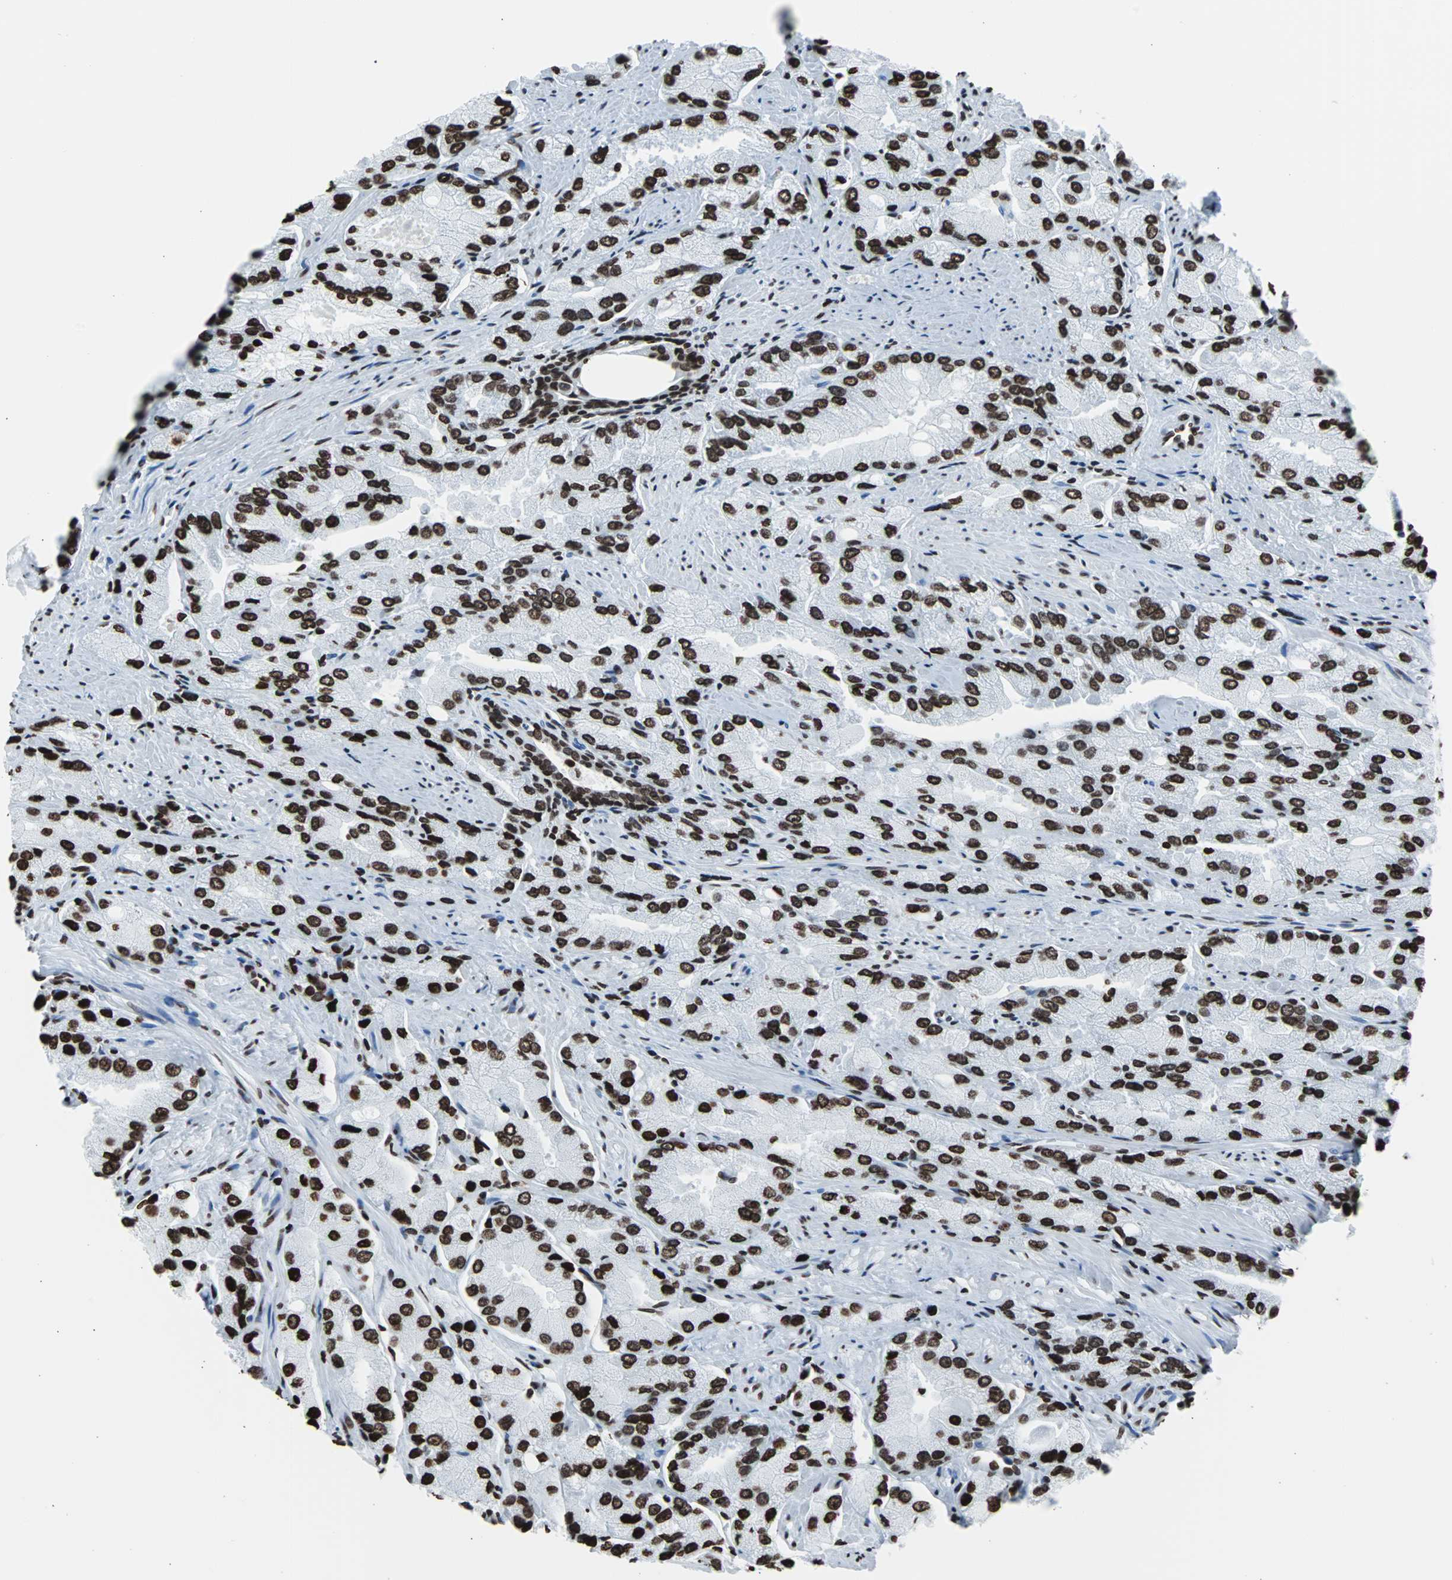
{"staining": {"intensity": "strong", "quantity": ">75%", "location": "nuclear"}, "tissue": "prostate cancer", "cell_type": "Tumor cells", "image_type": "cancer", "snomed": [{"axis": "morphology", "description": "Adenocarcinoma, High grade"}, {"axis": "topography", "description": "Prostate"}], "caption": "Prostate cancer tissue exhibits strong nuclear positivity in about >75% of tumor cells", "gene": "H2BC18", "patient": {"sex": "male", "age": 58}}